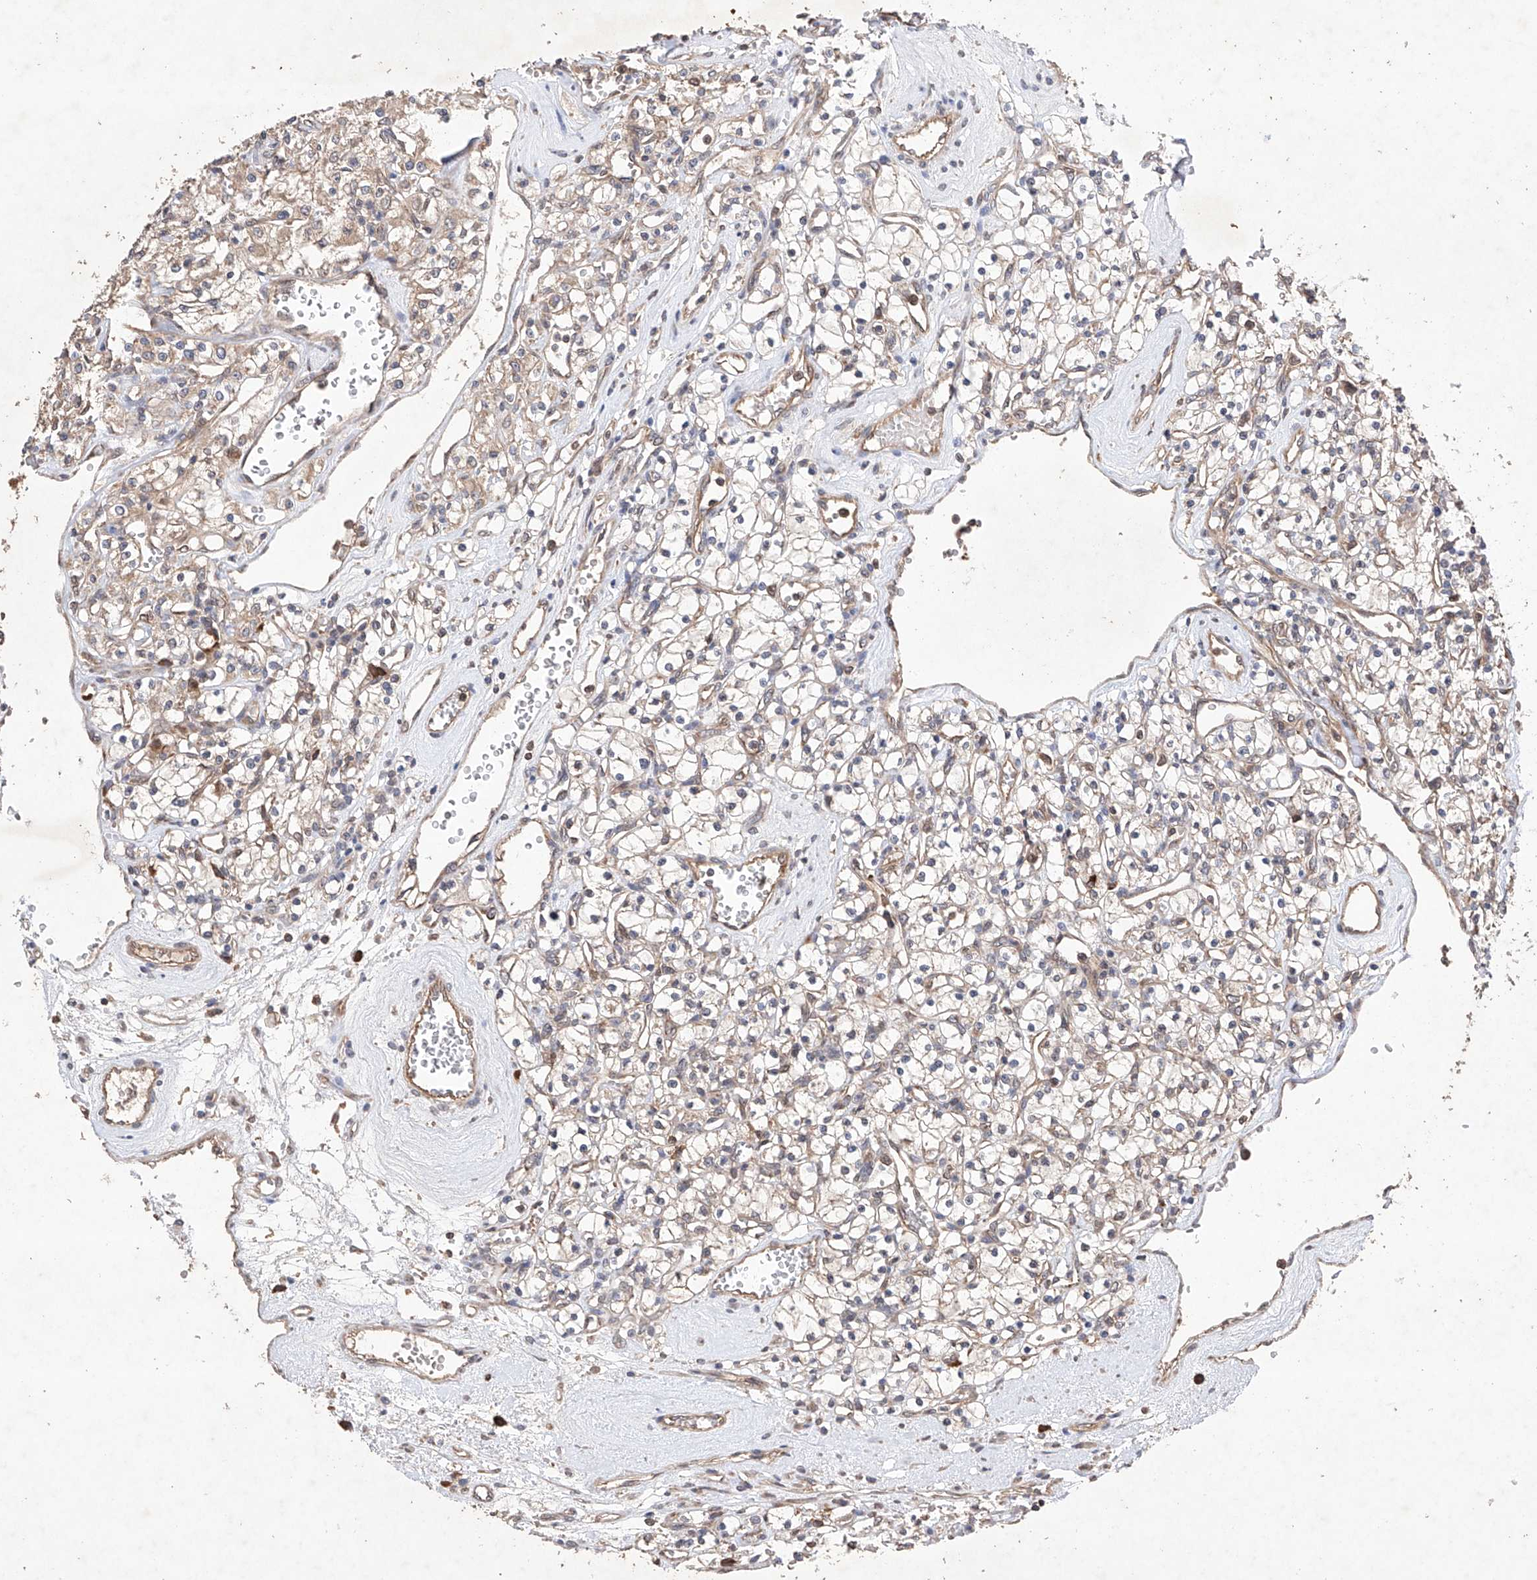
{"staining": {"intensity": "weak", "quantity": "25%-75%", "location": "cytoplasmic/membranous"}, "tissue": "renal cancer", "cell_type": "Tumor cells", "image_type": "cancer", "snomed": [{"axis": "morphology", "description": "Adenocarcinoma, NOS"}, {"axis": "topography", "description": "Kidney"}], "caption": "Immunohistochemistry image of neoplastic tissue: human adenocarcinoma (renal) stained using IHC exhibits low levels of weak protein expression localized specifically in the cytoplasmic/membranous of tumor cells, appearing as a cytoplasmic/membranous brown color.", "gene": "LURAP1", "patient": {"sex": "female", "age": 59}}